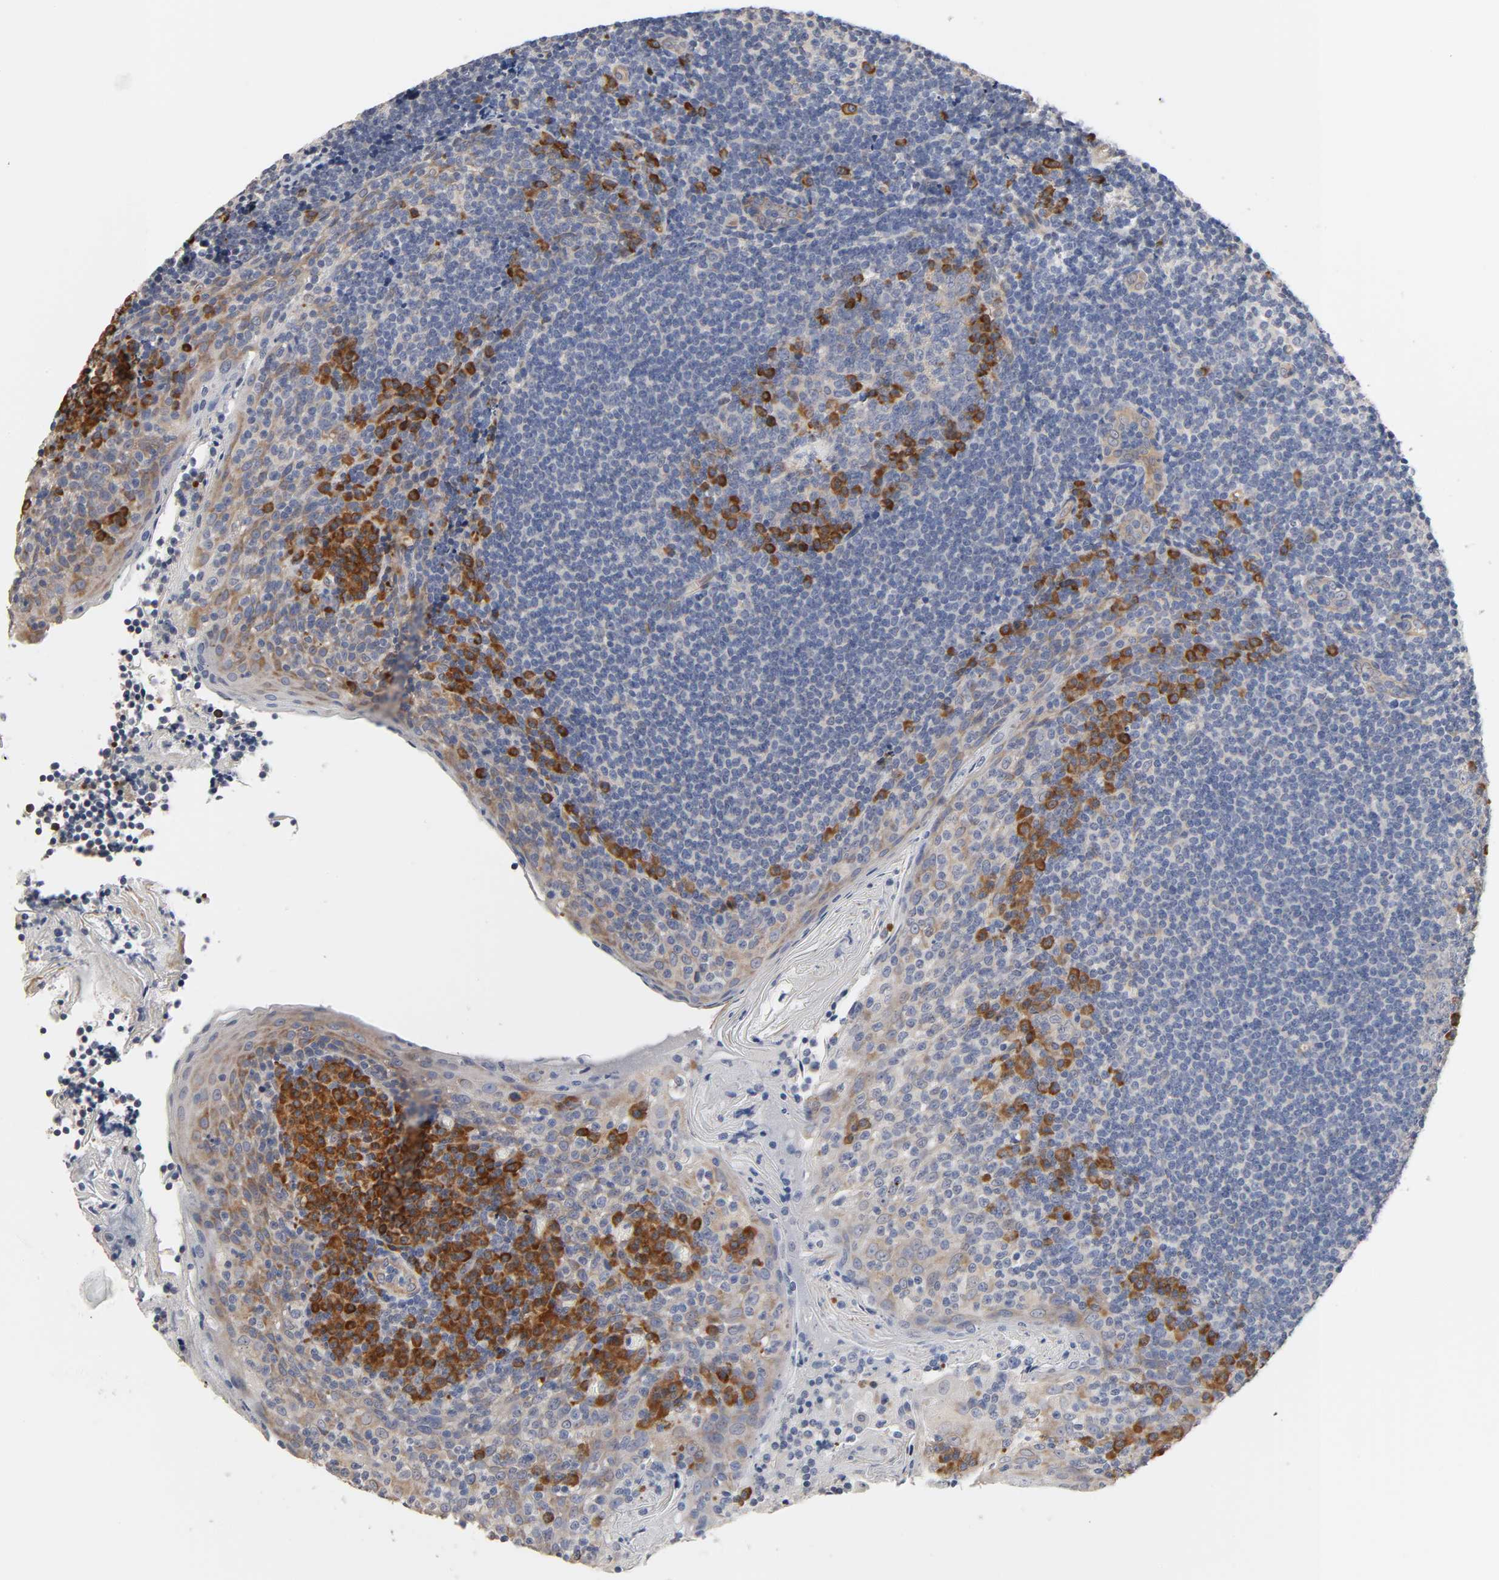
{"staining": {"intensity": "strong", "quantity": "25%-75%", "location": "cytoplasmic/membranous"}, "tissue": "tonsil", "cell_type": "Germinal center cells", "image_type": "normal", "snomed": [{"axis": "morphology", "description": "Normal tissue, NOS"}, {"axis": "topography", "description": "Tonsil"}], "caption": "This photomicrograph shows unremarkable tonsil stained with immunohistochemistry (IHC) to label a protein in brown. The cytoplasmic/membranous of germinal center cells show strong positivity for the protein. Nuclei are counter-stained blue.", "gene": "HDLBP", "patient": {"sex": "male", "age": 31}}